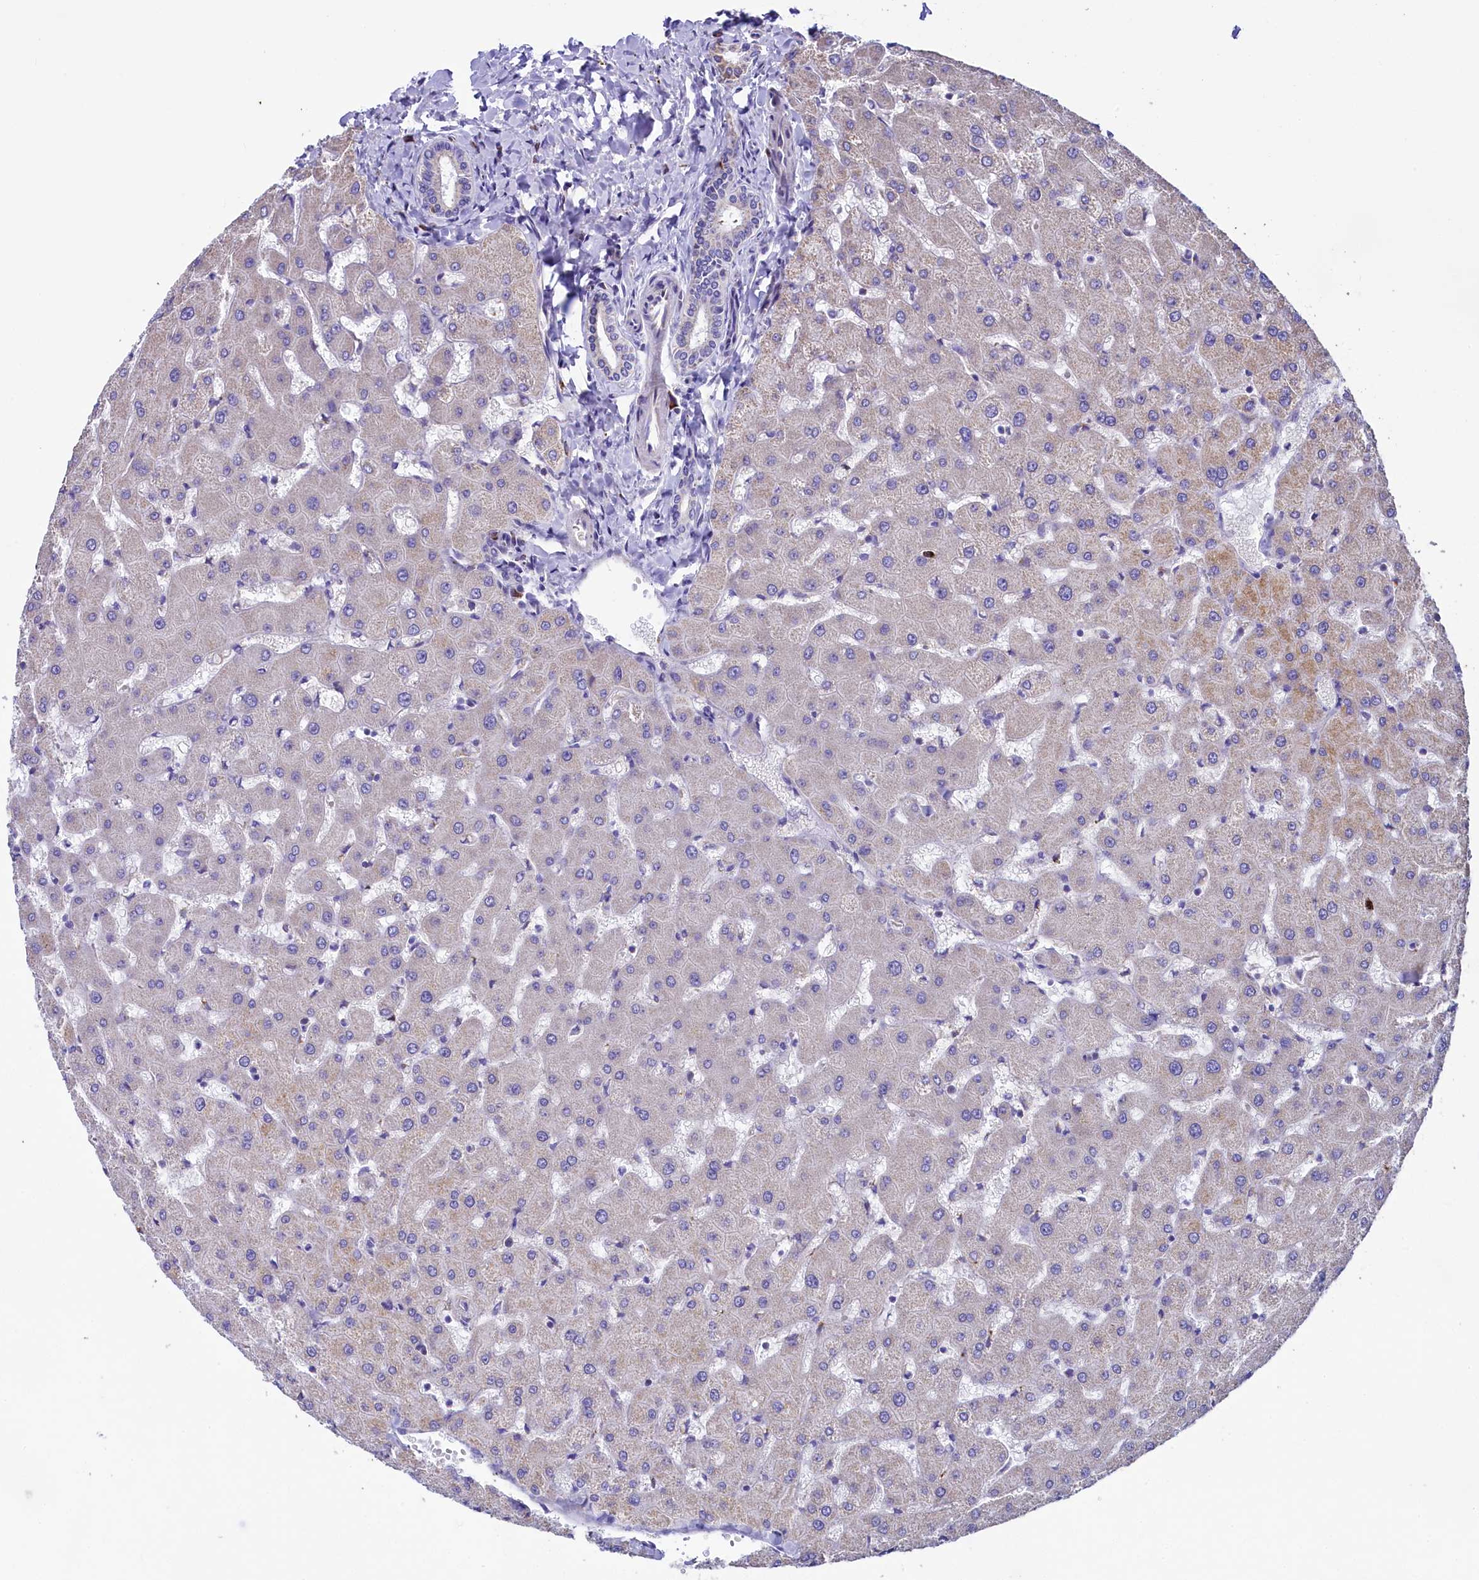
{"staining": {"intensity": "negative", "quantity": "none", "location": "none"}, "tissue": "liver", "cell_type": "Cholangiocytes", "image_type": "normal", "snomed": [{"axis": "morphology", "description": "Normal tissue, NOS"}, {"axis": "topography", "description": "Liver"}], "caption": "DAB (3,3'-diaminobenzidine) immunohistochemical staining of benign human liver shows no significant staining in cholangiocytes.", "gene": "IDH3A", "patient": {"sex": "female", "age": 63}}